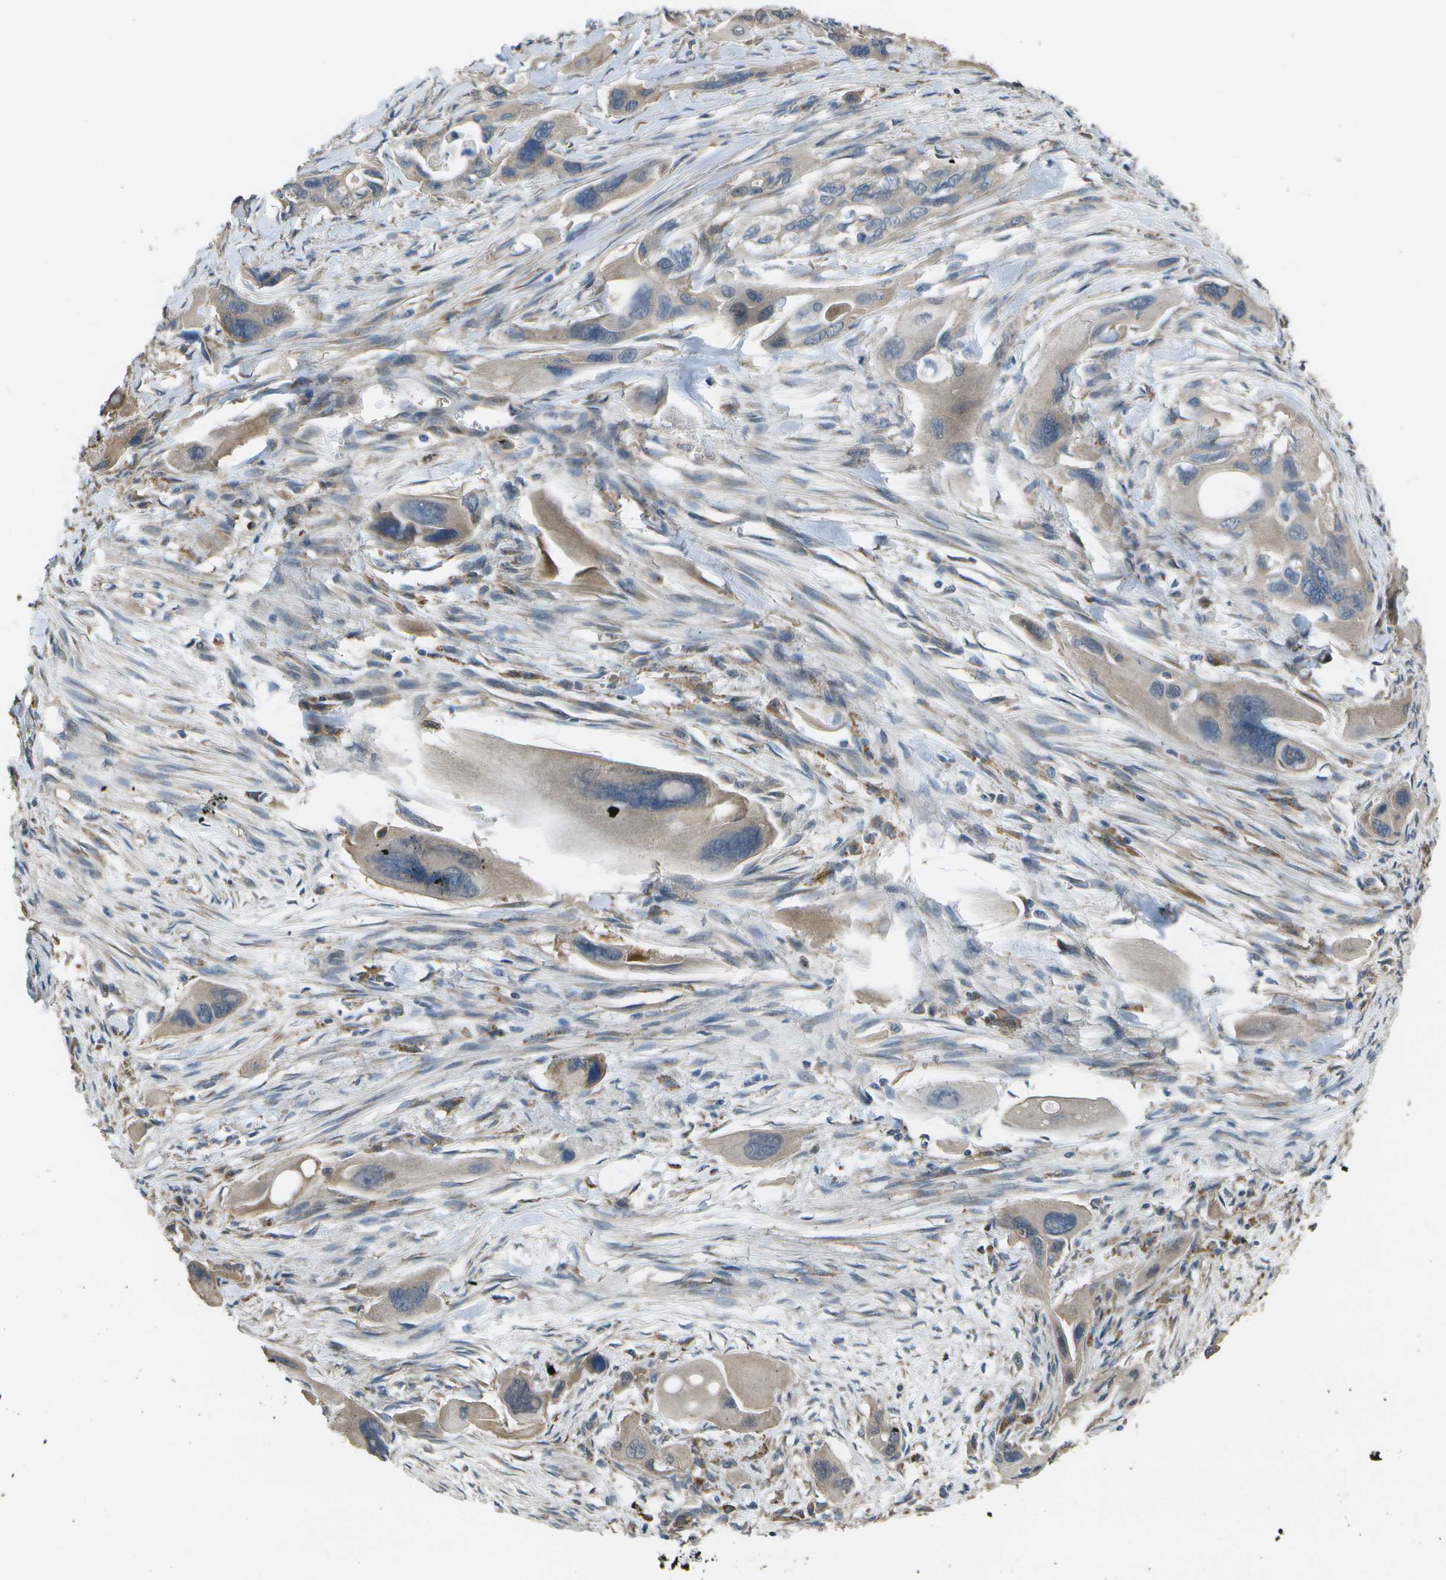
{"staining": {"intensity": "weak", "quantity": ">75%", "location": "cytoplasmic/membranous"}, "tissue": "pancreatic cancer", "cell_type": "Tumor cells", "image_type": "cancer", "snomed": [{"axis": "morphology", "description": "Adenocarcinoma, NOS"}, {"axis": "topography", "description": "Pancreas"}], "caption": "Pancreatic adenocarcinoma was stained to show a protein in brown. There is low levels of weak cytoplasmic/membranous staining in approximately >75% of tumor cells.", "gene": "CLNS1A", "patient": {"sex": "male", "age": 73}}